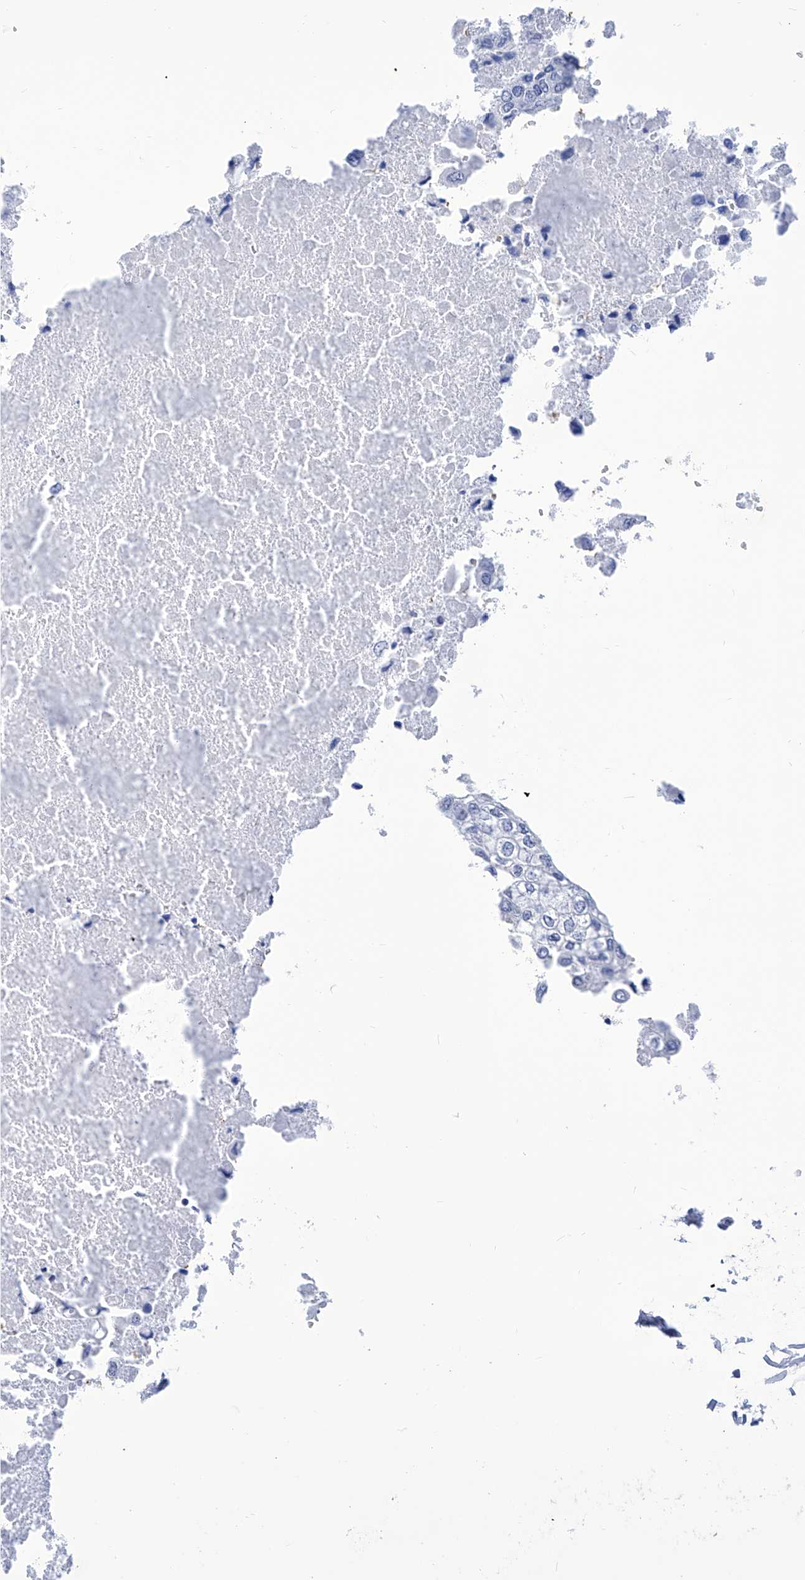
{"staining": {"intensity": "negative", "quantity": "none", "location": "none"}, "tissue": "urothelial cancer", "cell_type": "Tumor cells", "image_type": "cancer", "snomed": [{"axis": "morphology", "description": "Urothelial carcinoma, High grade"}, {"axis": "topography", "description": "Urinary bladder"}], "caption": "IHC micrograph of urothelial cancer stained for a protein (brown), which demonstrates no staining in tumor cells.", "gene": "SART1", "patient": {"sex": "male", "age": 64}}